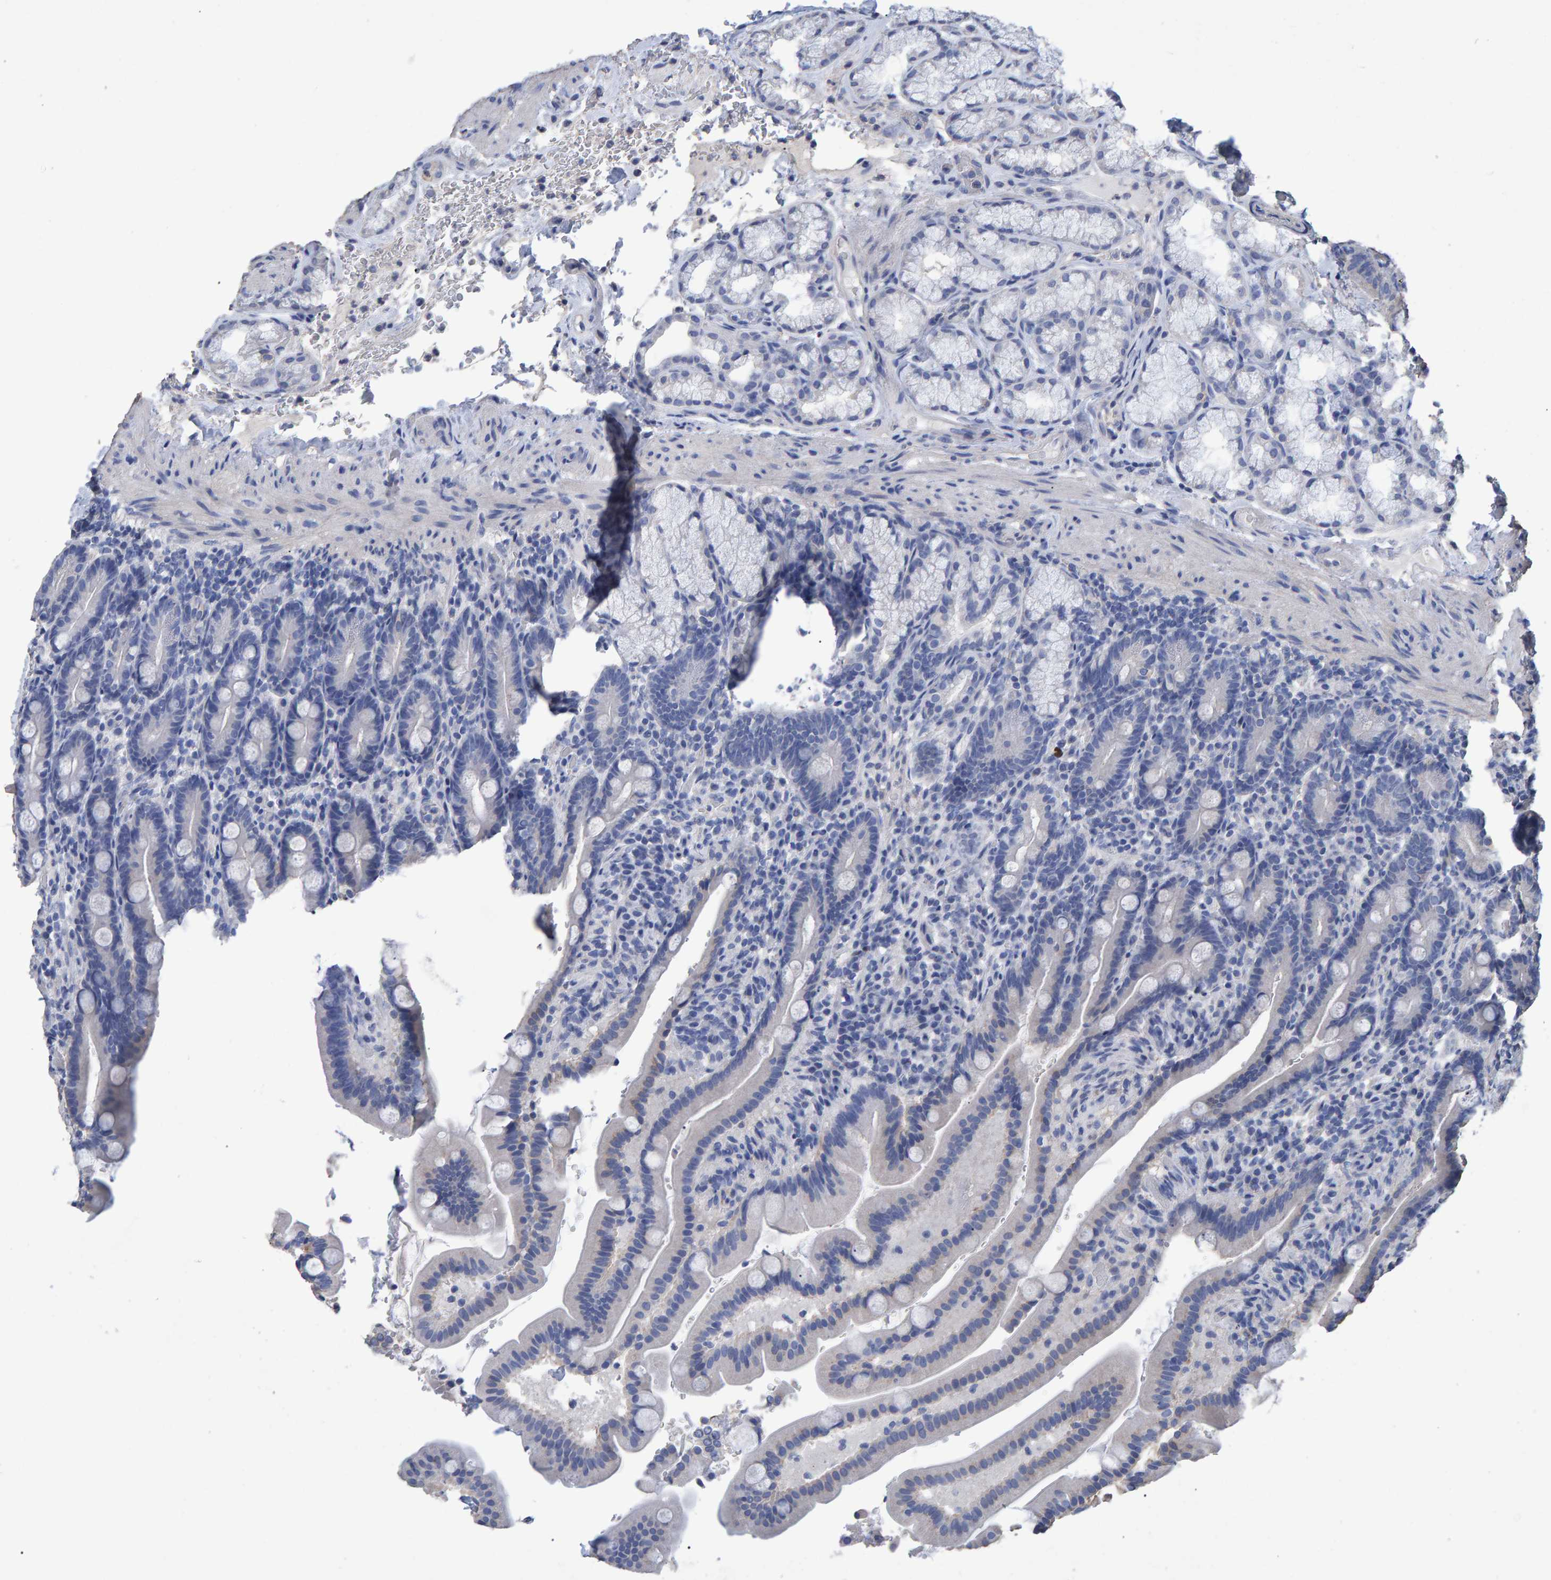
{"staining": {"intensity": "negative", "quantity": "none", "location": "none"}, "tissue": "duodenum", "cell_type": "Glandular cells", "image_type": "normal", "snomed": [{"axis": "morphology", "description": "Normal tissue, NOS"}, {"axis": "topography", "description": "Duodenum"}], "caption": "DAB immunohistochemical staining of benign duodenum displays no significant expression in glandular cells. (DAB IHC, high magnification).", "gene": "HEMGN", "patient": {"sex": "male", "age": 54}}